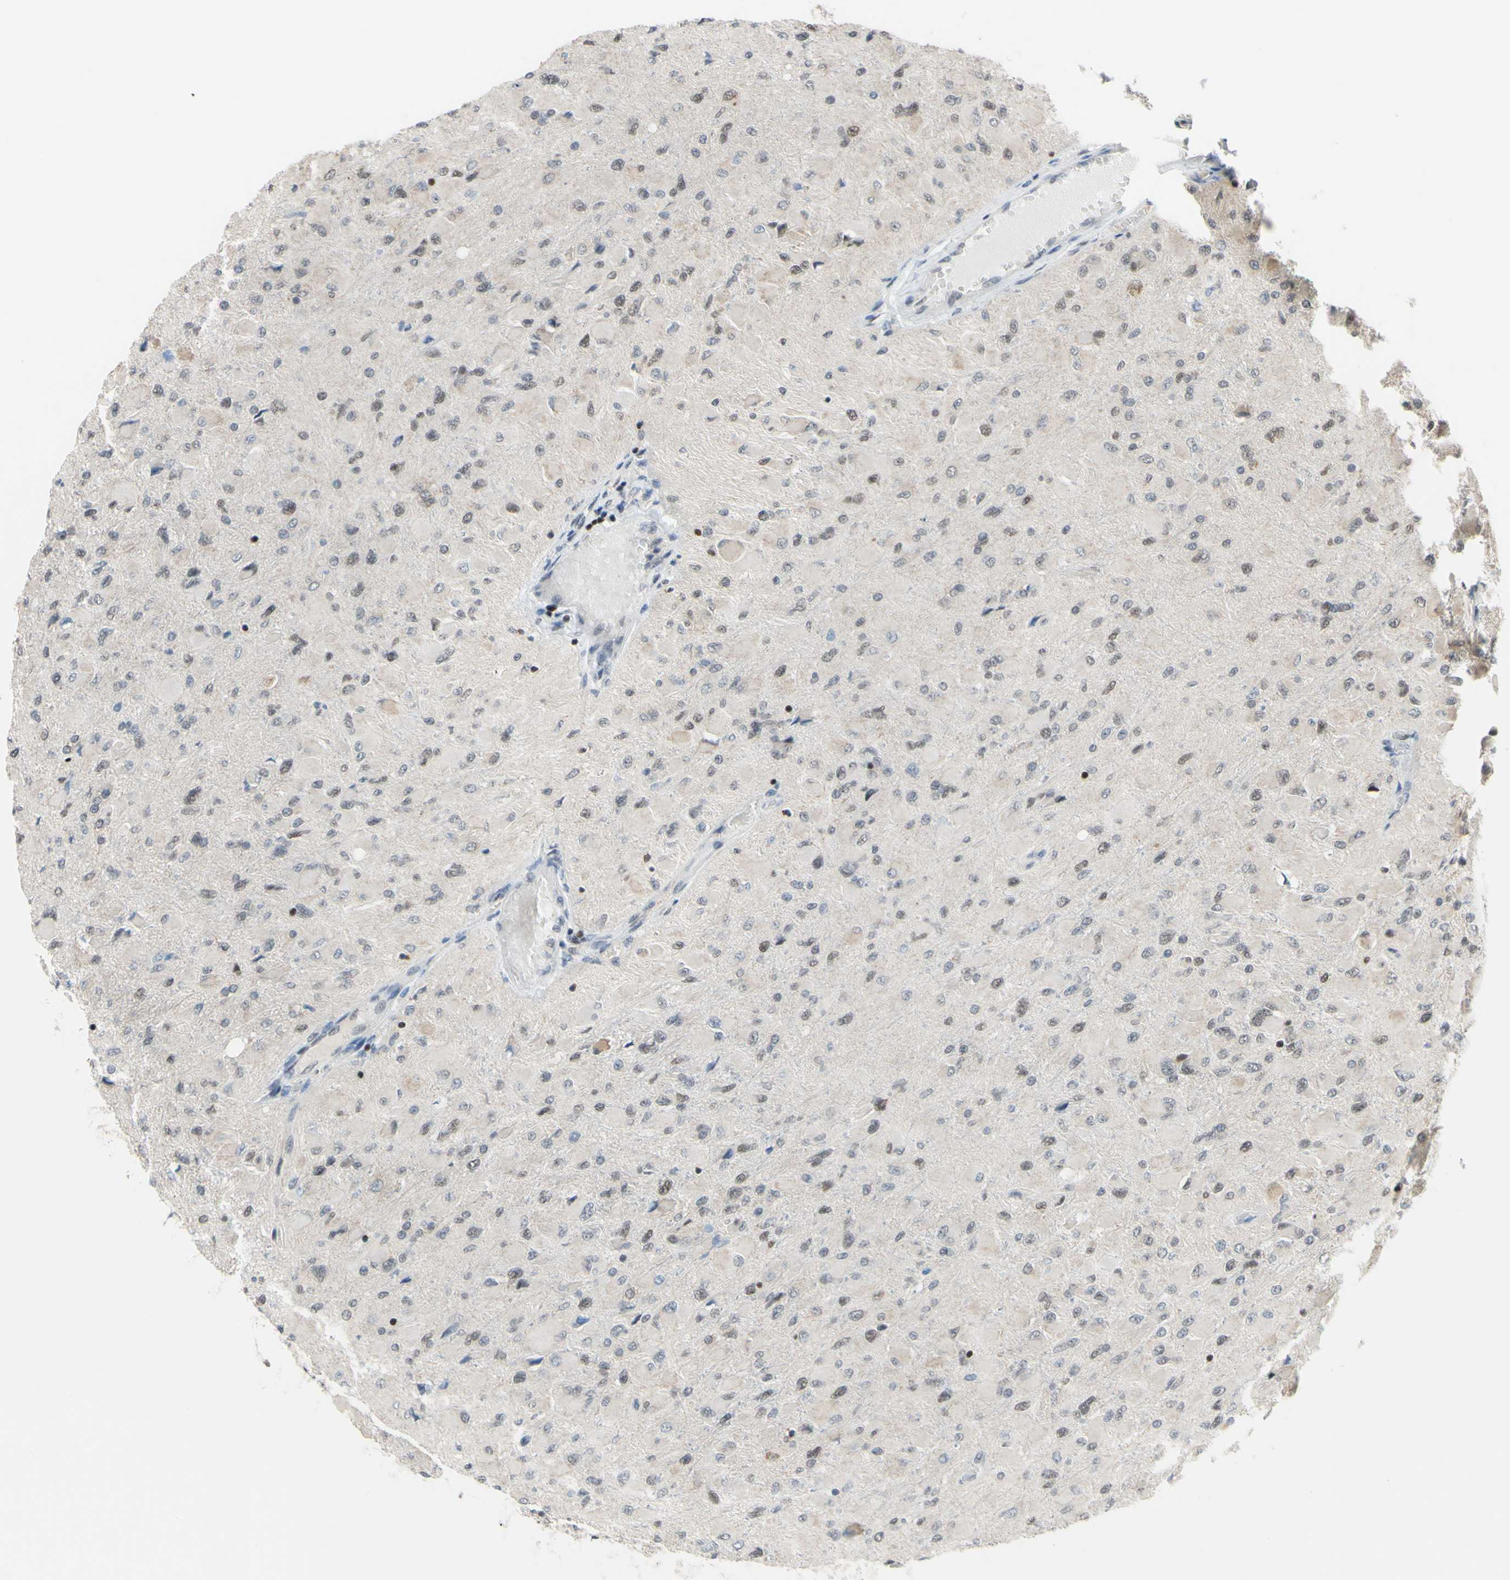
{"staining": {"intensity": "weak", "quantity": "<25%", "location": "cytoplasmic/membranous"}, "tissue": "glioma", "cell_type": "Tumor cells", "image_type": "cancer", "snomed": [{"axis": "morphology", "description": "Glioma, malignant, High grade"}, {"axis": "topography", "description": "Cerebral cortex"}], "caption": "Immunohistochemical staining of human glioma shows no significant positivity in tumor cells.", "gene": "SP4", "patient": {"sex": "female", "age": 36}}